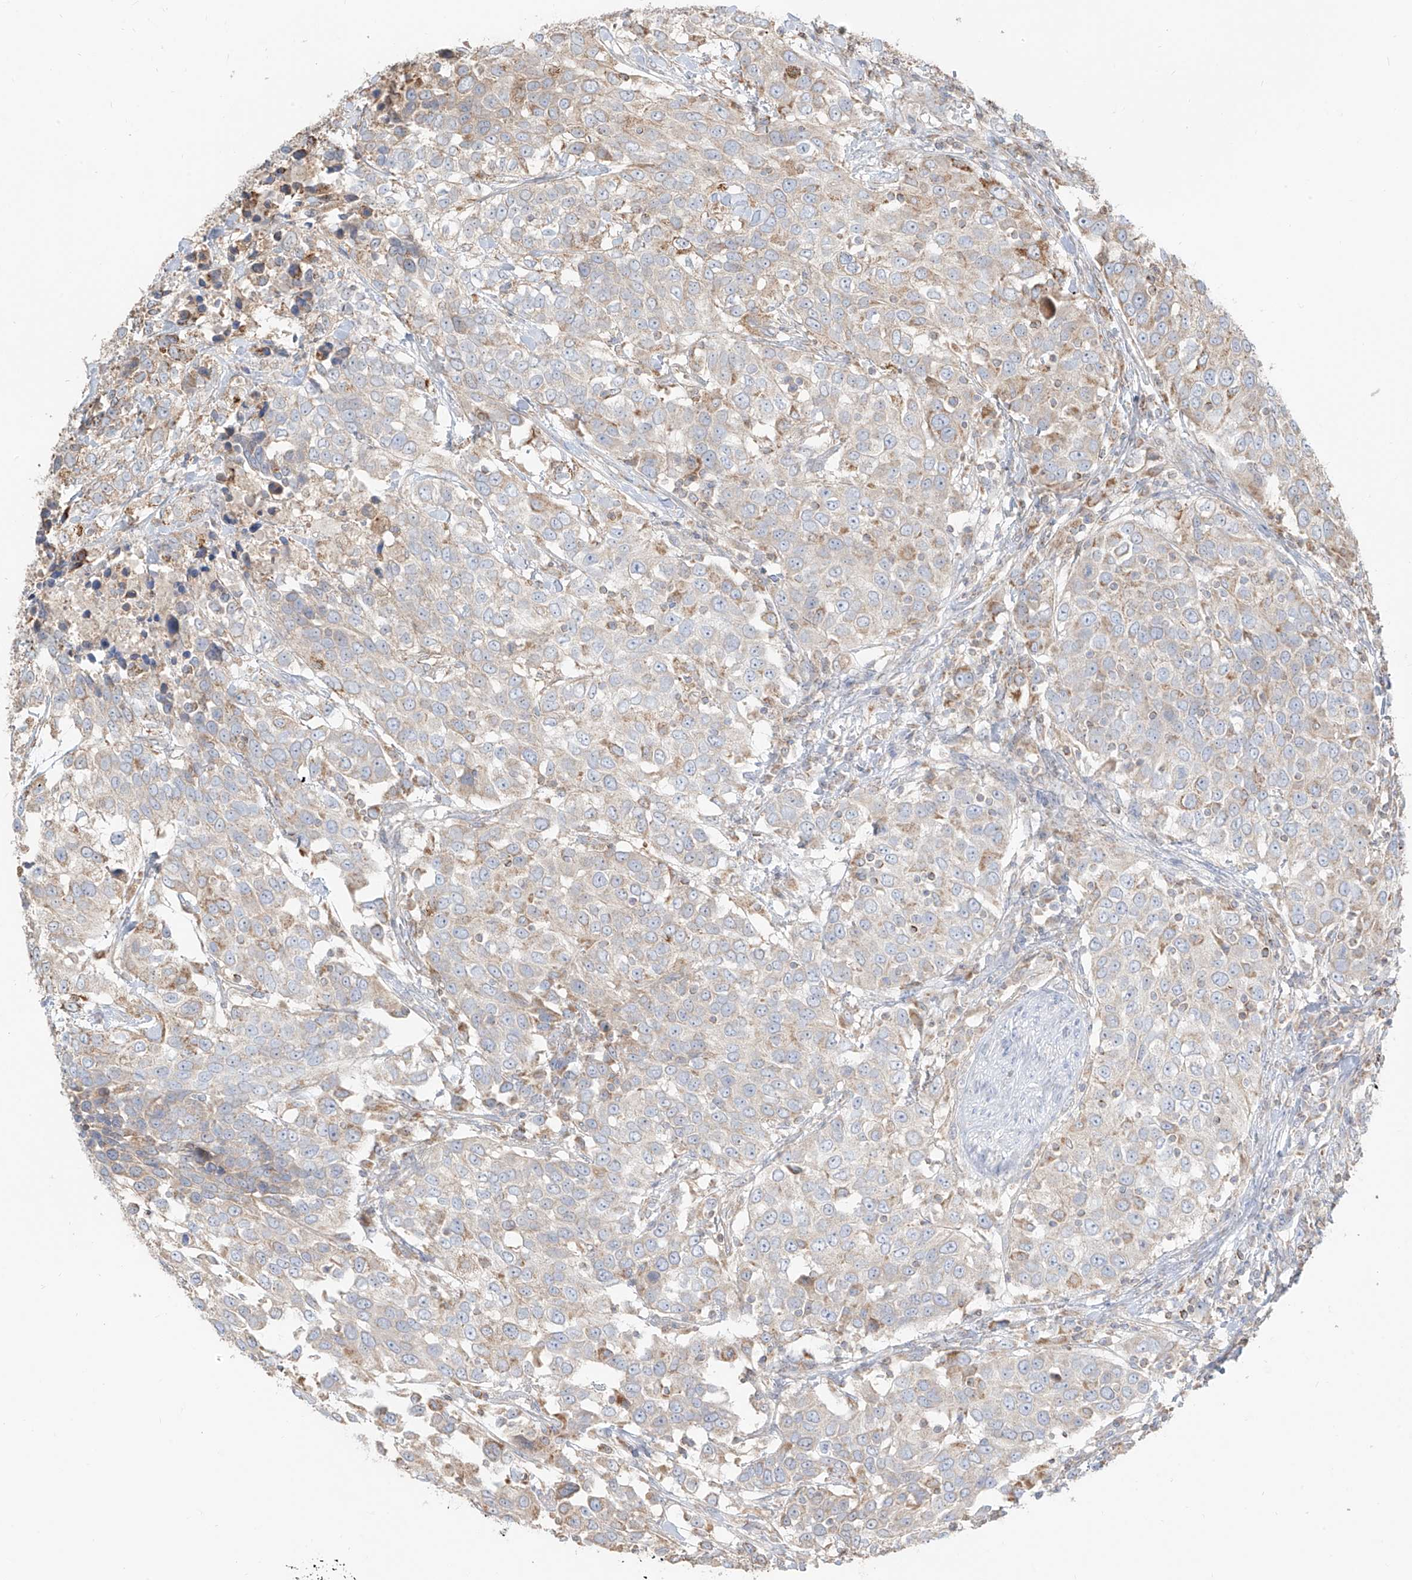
{"staining": {"intensity": "weak", "quantity": "<25%", "location": "cytoplasmic/membranous"}, "tissue": "urothelial cancer", "cell_type": "Tumor cells", "image_type": "cancer", "snomed": [{"axis": "morphology", "description": "Urothelial carcinoma, High grade"}, {"axis": "topography", "description": "Urinary bladder"}], "caption": "Photomicrograph shows no significant protein staining in tumor cells of urothelial cancer.", "gene": "ETHE1", "patient": {"sex": "female", "age": 80}}